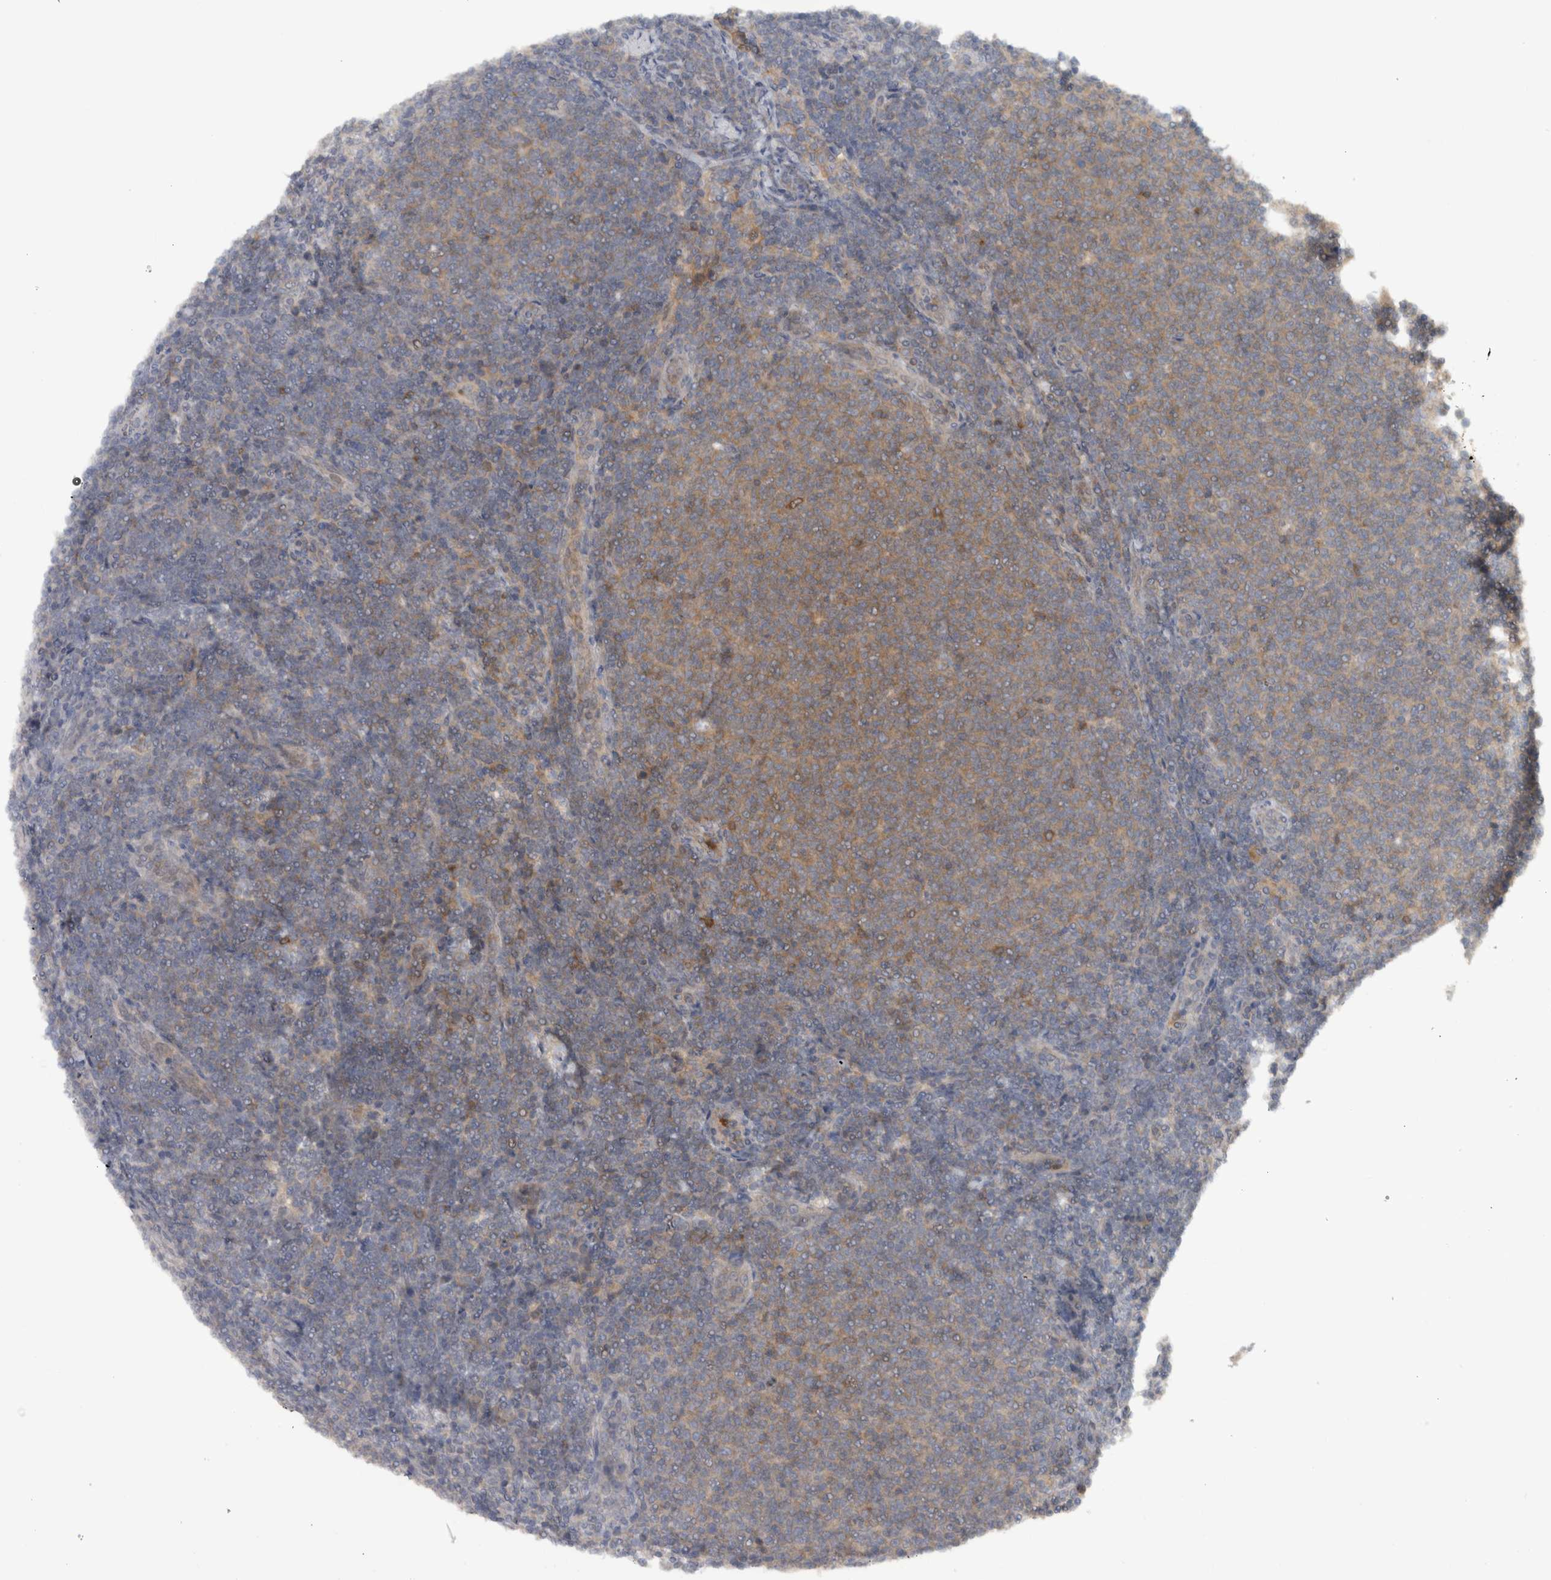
{"staining": {"intensity": "moderate", "quantity": "25%-75%", "location": "cytoplasmic/membranous"}, "tissue": "lymphoma", "cell_type": "Tumor cells", "image_type": "cancer", "snomed": [{"axis": "morphology", "description": "Malignant lymphoma, non-Hodgkin's type, Low grade"}, {"axis": "topography", "description": "Lymph node"}], "caption": "High-magnification brightfield microscopy of lymphoma stained with DAB (3,3'-diaminobenzidine) (brown) and counterstained with hematoxylin (blue). tumor cells exhibit moderate cytoplasmic/membranous positivity is appreciated in approximately25%-75% of cells. (brown staining indicates protein expression, while blue staining denotes nuclei).", "gene": "VEPH1", "patient": {"sex": "male", "age": 66}}